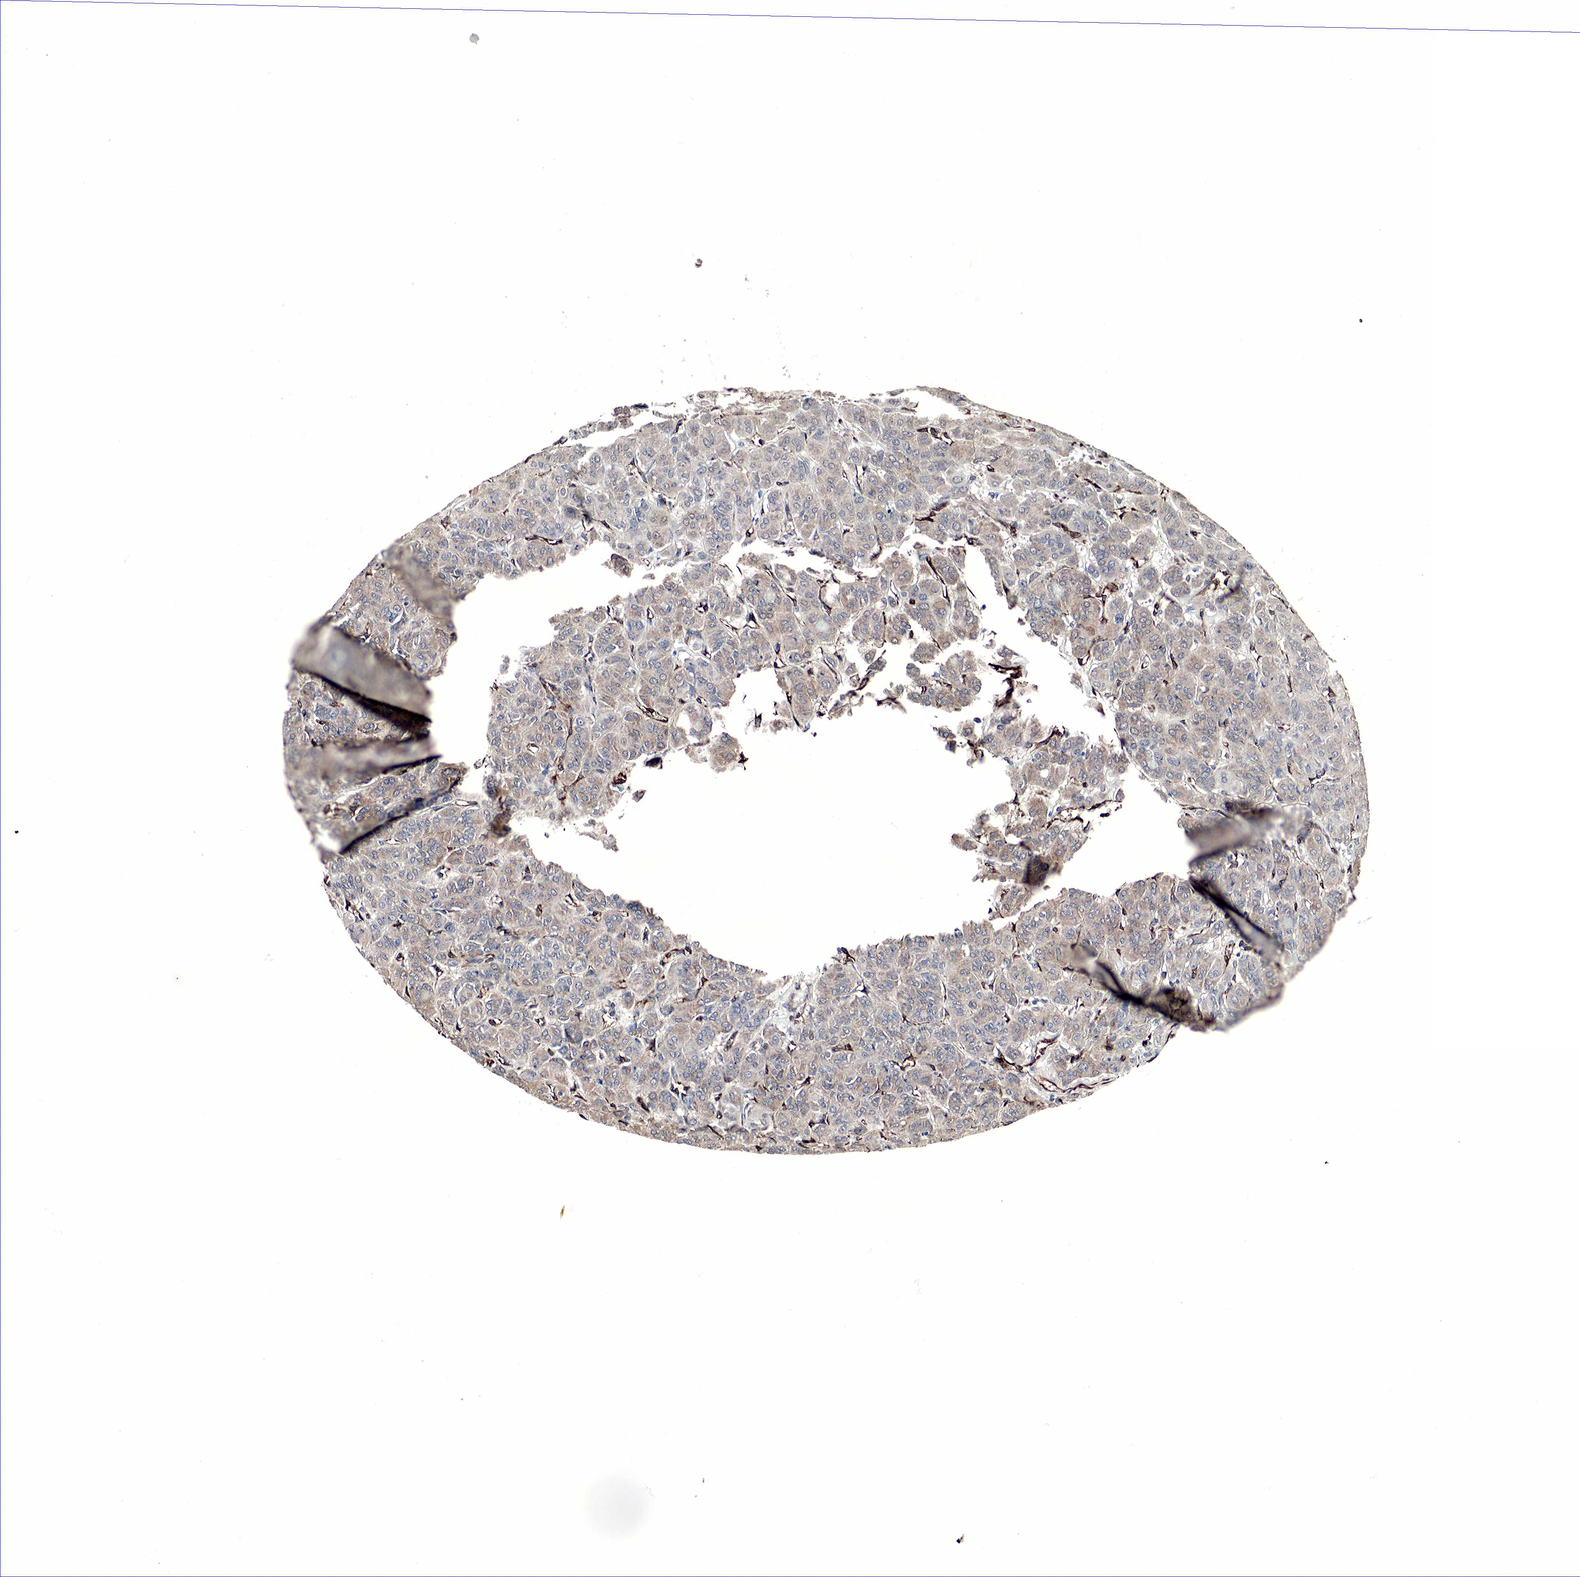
{"staining": {"intensity": "negative", "quantity": "none", "location": "none"}, "tissue": "thyroid cancer", "cell_type": "Tumor cells", "image_type": "cancer", "snomed": [{"axis": "morphology", "description": "Follicular adenoma carcinoma, NOS"}, {"axis": "topography", "description": "Thyroid gland"}], "caption": "Image shows no protein positivity in tumor cells of thyroid follicular adenoma carcinoma tissue. (IHC, brightfield microscopy, high magnification).", "gene": "SPIN1", "patient": {"sex": "female", "age": 71}}